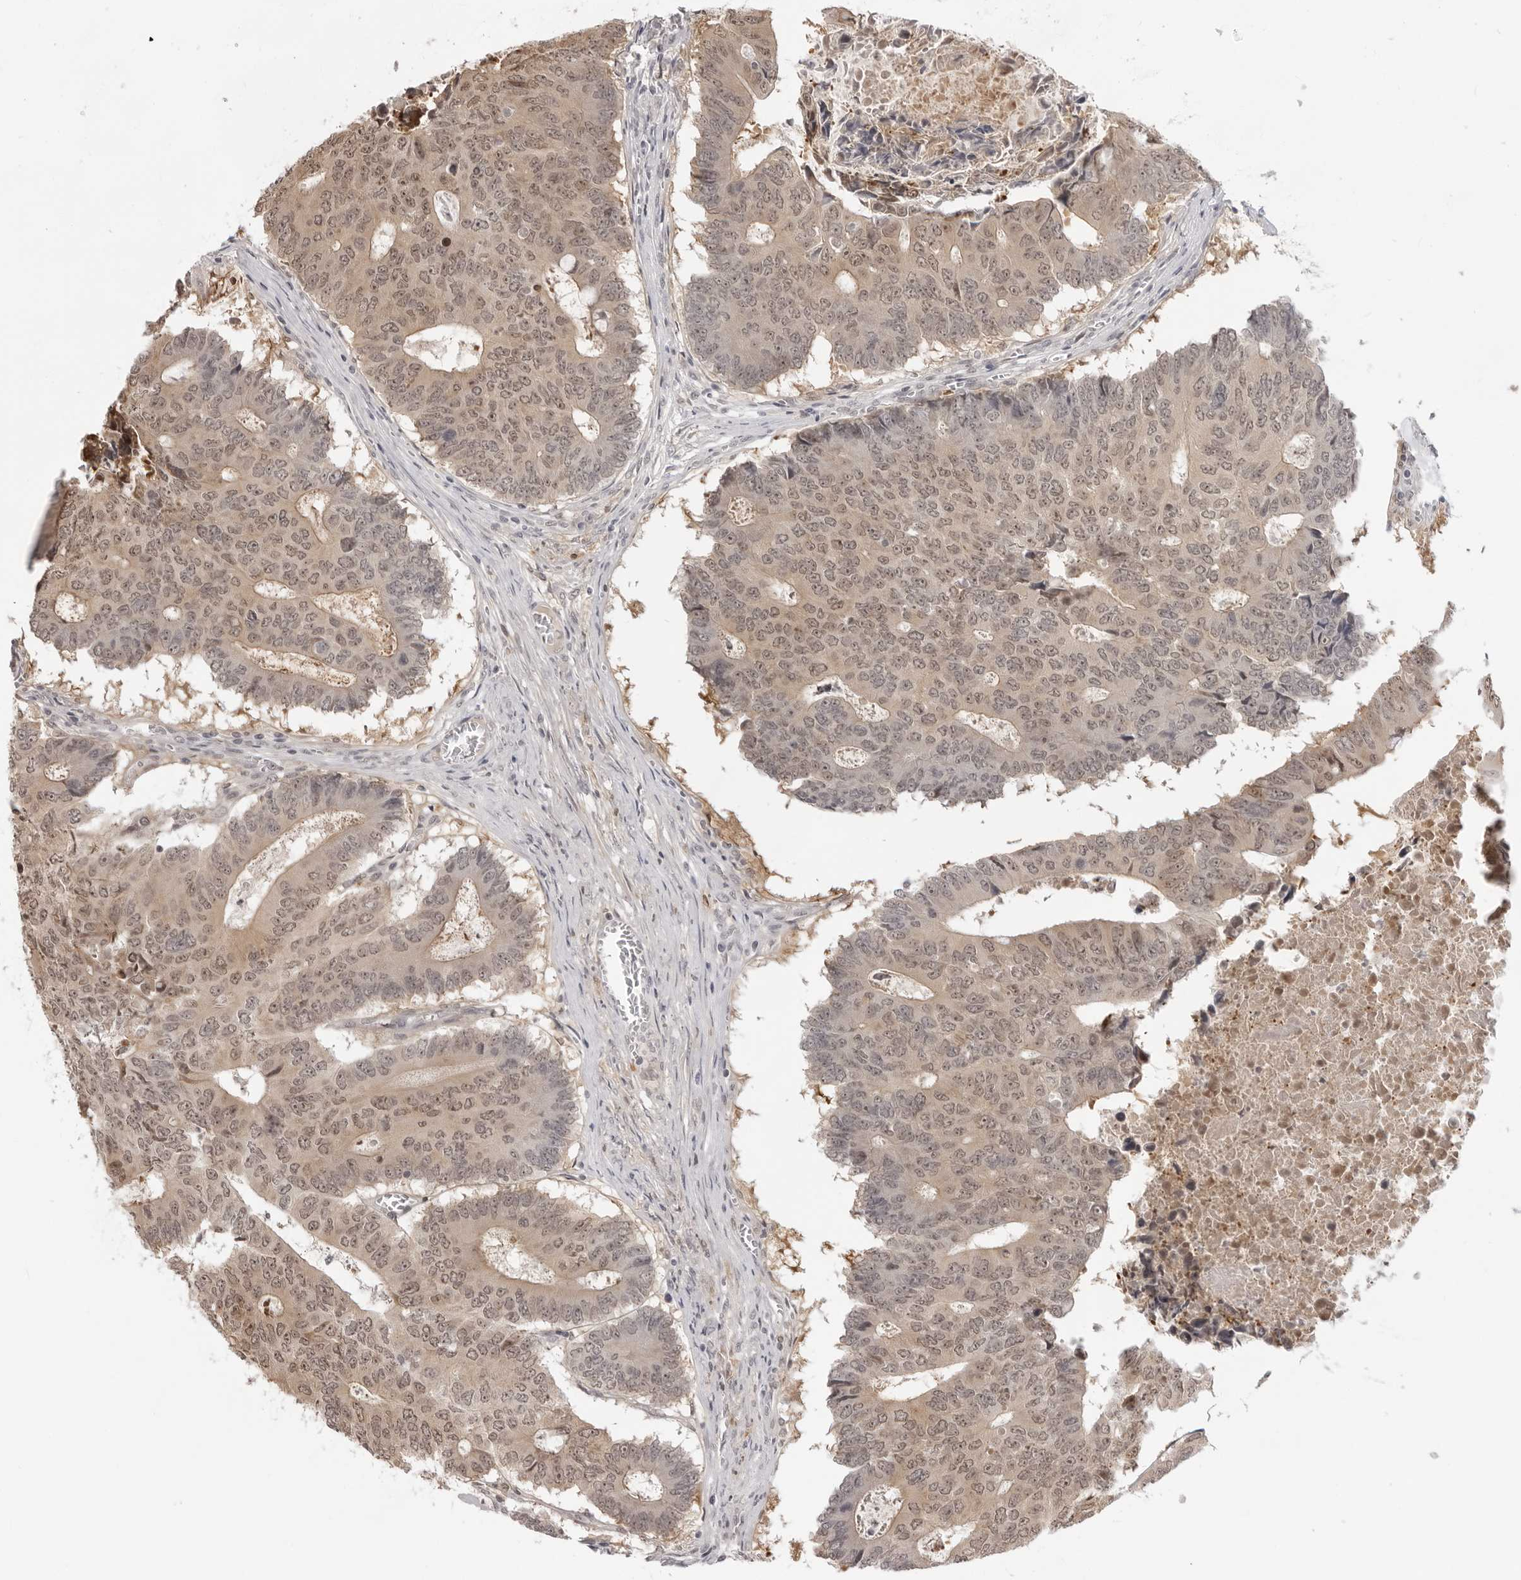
{"staining": {"intensity": "moderate", "quantity": ">75%", "location": "nuclear"}, "tissue": "colorectal cancer", "cell_type": "Tumor cells", "image_type": "cancer", "snomed": [{"axis": "morphology", "description": "Adenocarcinoma, NOS"}, {"axis": "topography", "description": "Colon"}], "caption": "Tumor cells show moderate nuclear staining in about >75% of cells in colorectal cancer (adenocarcinoma). The protein of interest is shown in brown color, while the nuclei are stained blue.", "gene": "SRGAP2", "patient": {"sex": "male", "age": 87}}